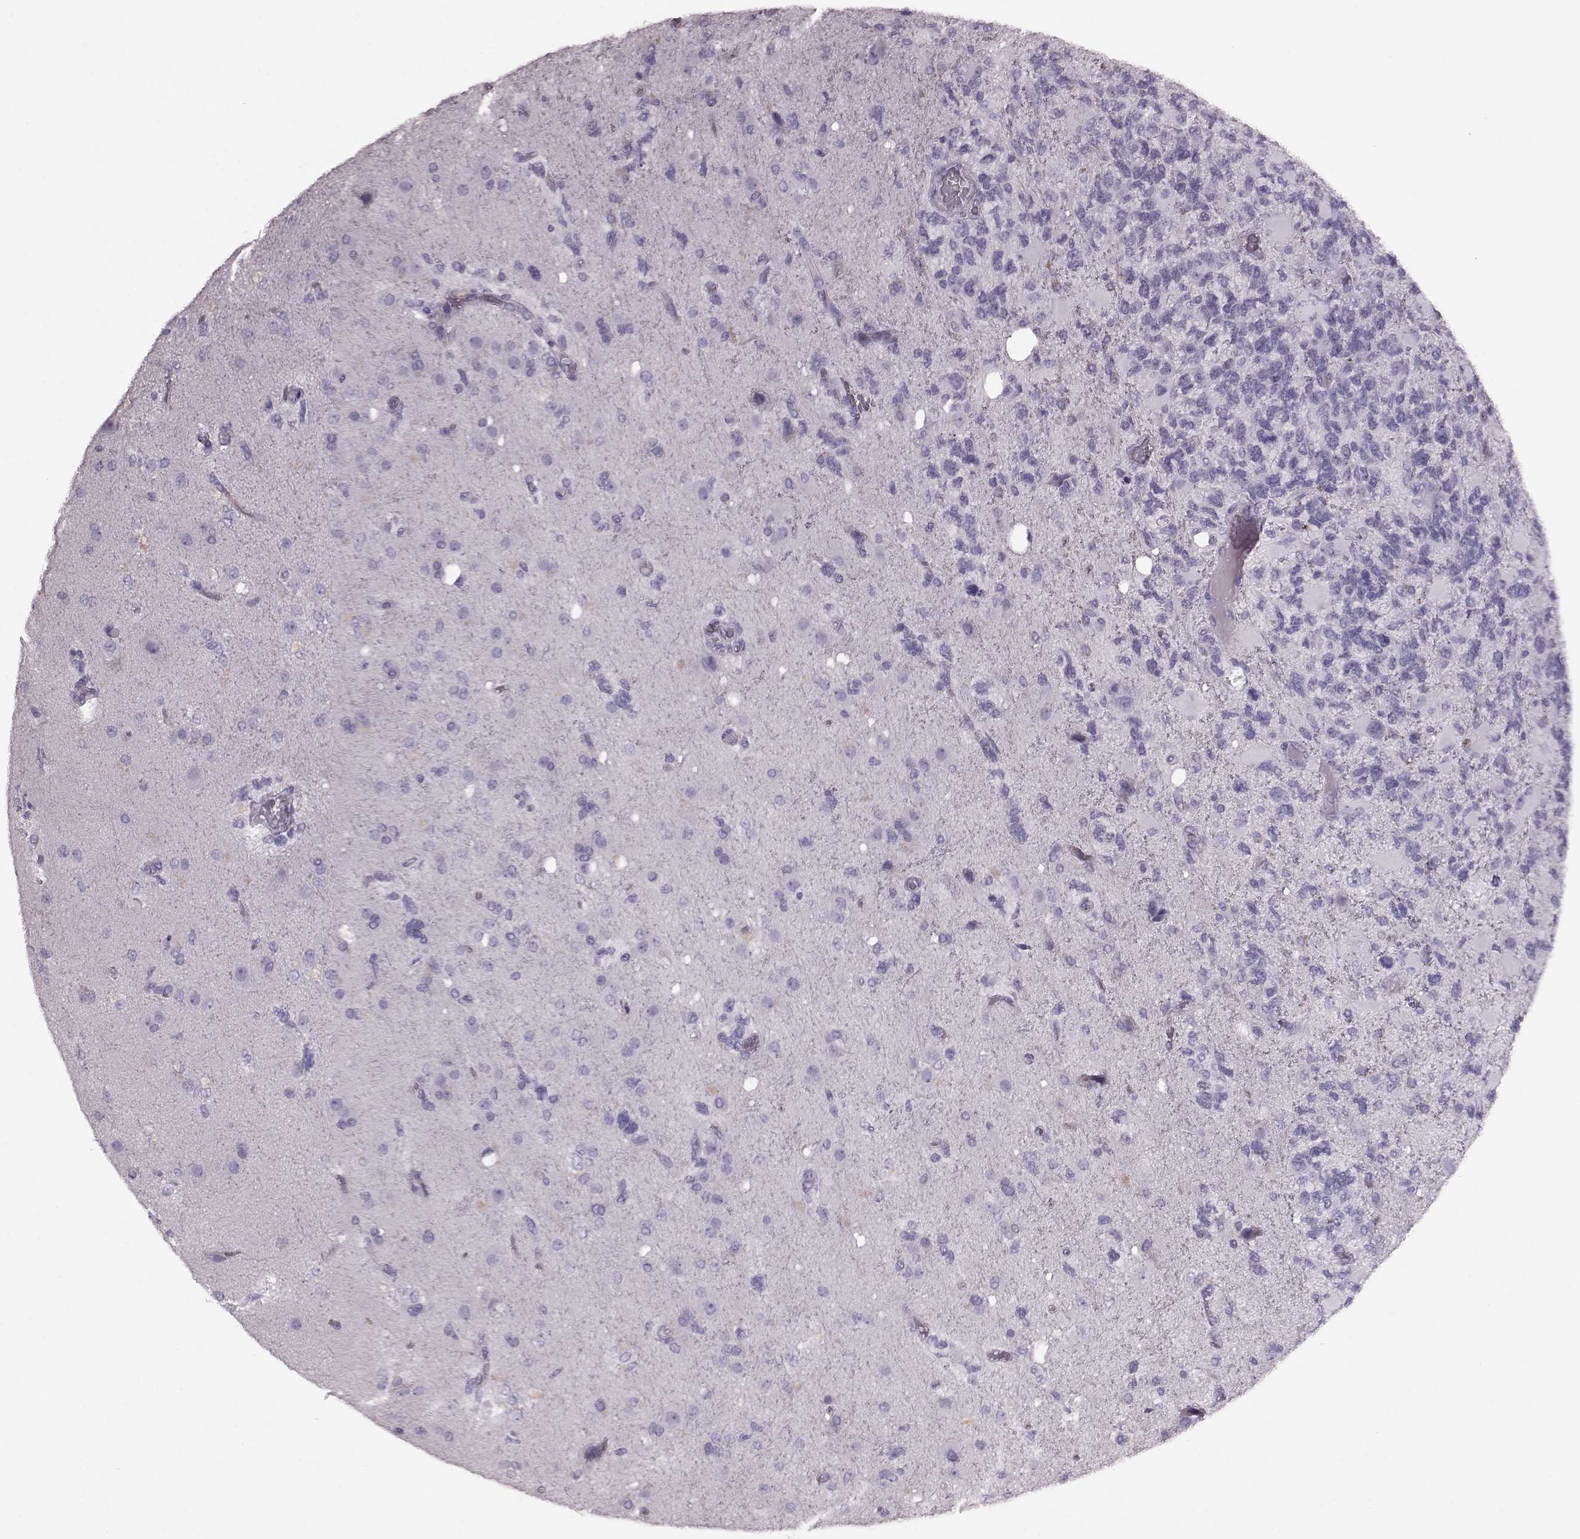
{"staining": {"intensity": "negative", "quantity": "none", "location": "none"}, "tissue": "glioma", "cell_type": "Tumor cells", "image_type": "cancer", "snomed": [{"axis": "morphology", "description": "Glioma, malignant, High grade"}, {"axis": "topography", "description": "Brain"}], "caption": "Protein analysis of malignant high-grade glioma demonstrates no significant positivity in tumor cells.", "gene": "CRYBA2", "patient": {"sex": "female", "age": 71}}